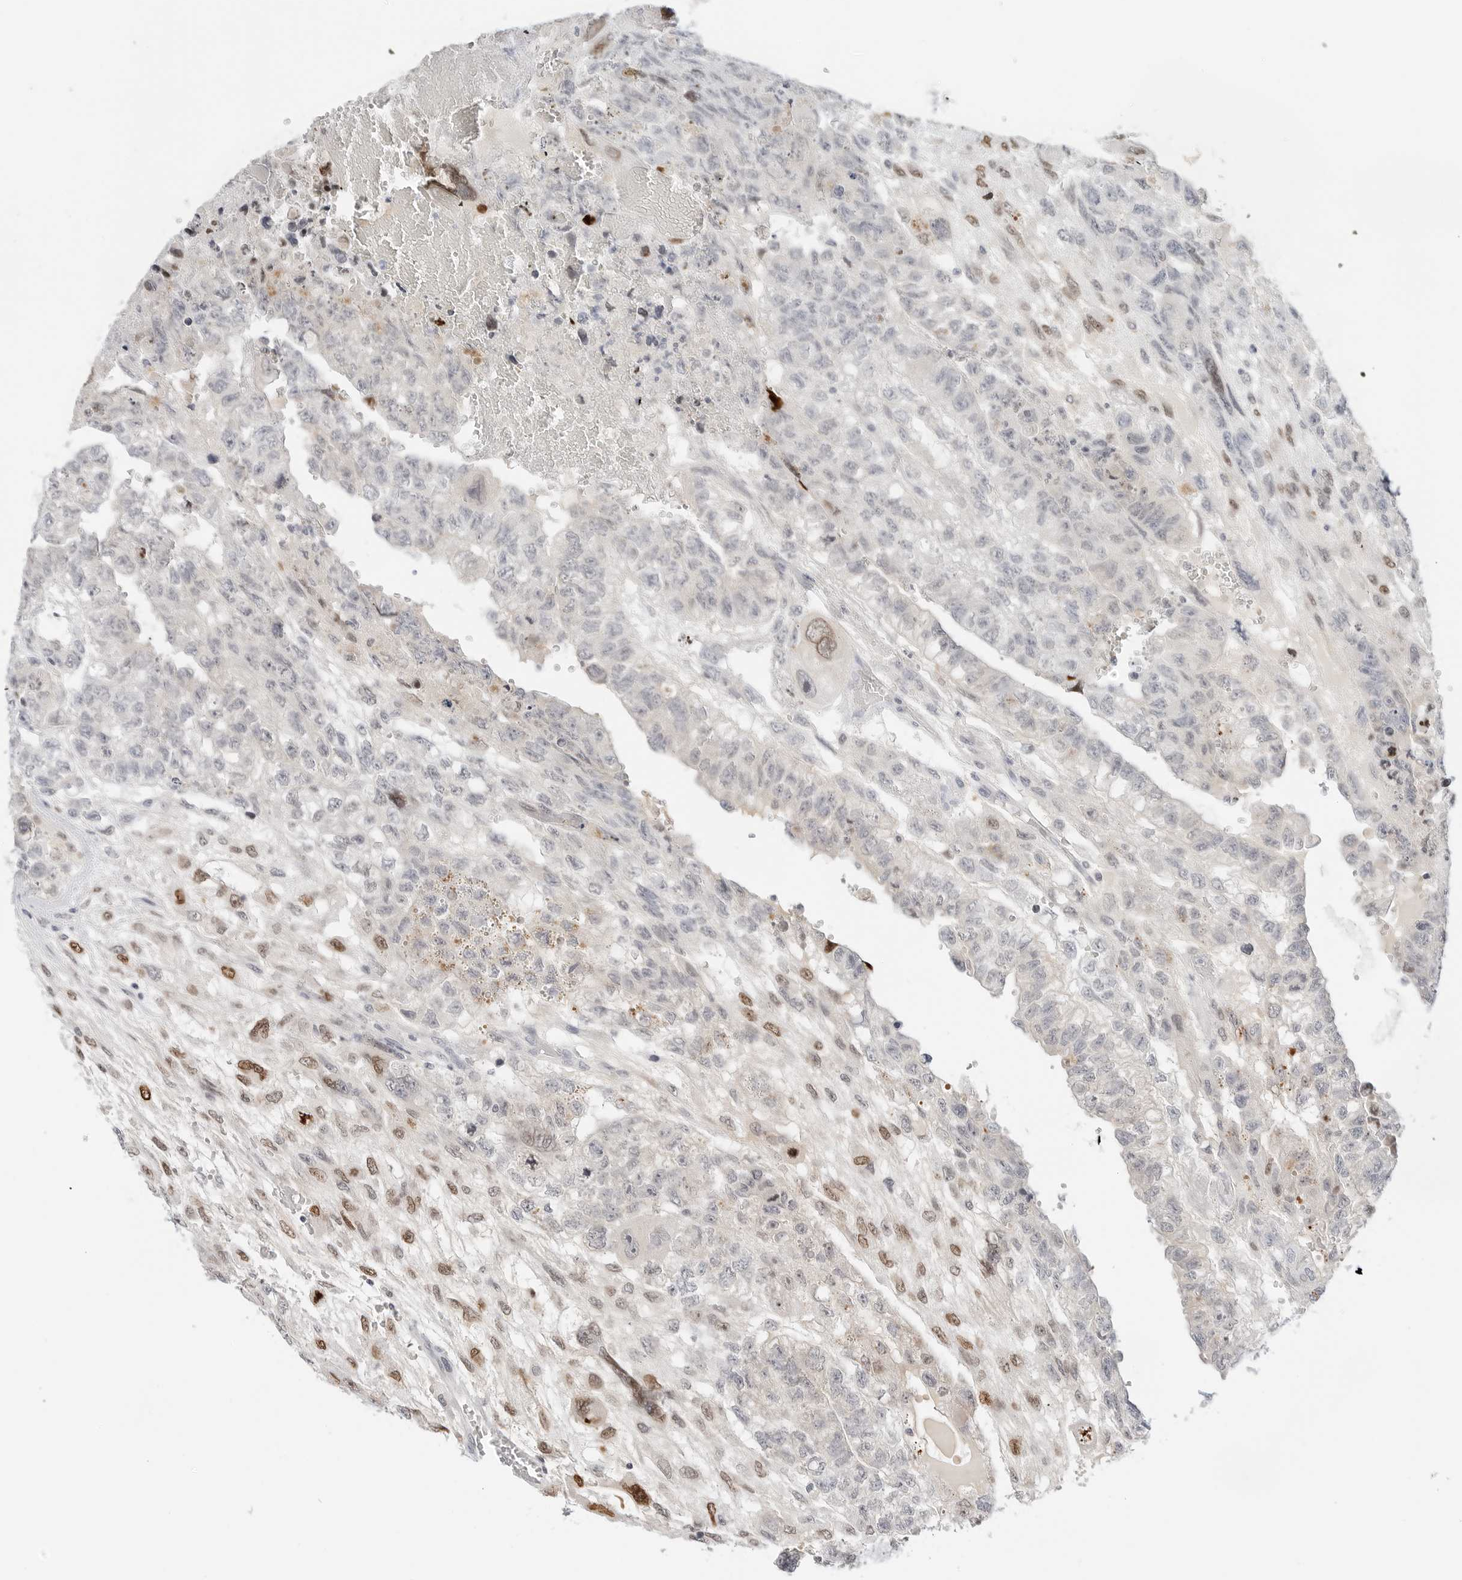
{"staining": {"intensity": "negative", "quantity": "none", "location": "none"}, "tissue": "testis cancer", "cell_type": "Tumor cells", "image_type": "cancer", "snomed": [{"axis": "morphology", "description": "Carcinoma, Embryonal, NOS"}, {"axis": "topography", "description": "Testis"}], "caption": "A high-resolution image shows immunohistochemistry staining of embryonal carcinoma (testis), which demonstrates no significant expression in tumor cells. (Brightfield microscopy of DAB immunohistochemistry (IHC) at high magnification).", "gene": "SPIDR", "patient": {"sex": "male", "age": 36}}